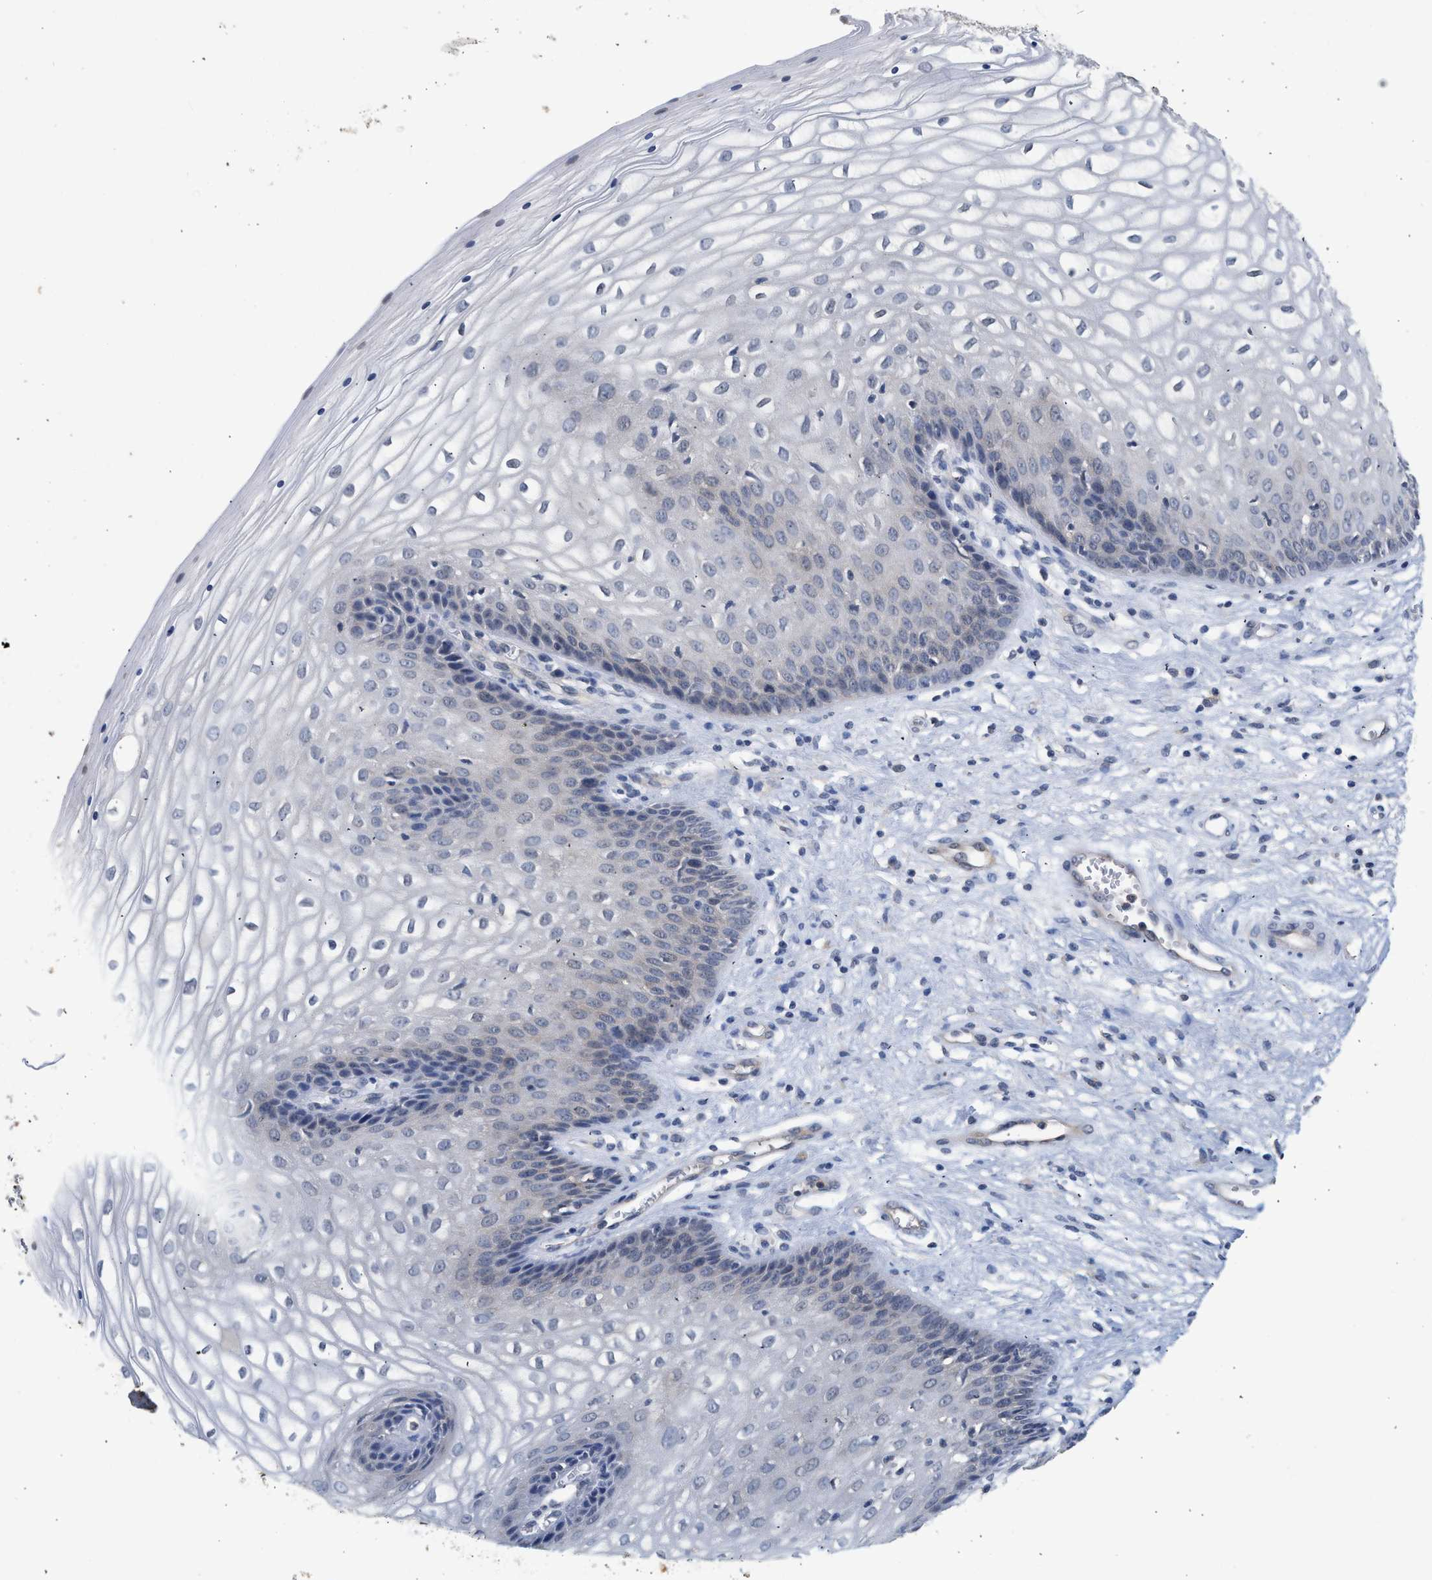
{"staining": {"intensity": "negative", "quantity": "none", "location": "none"}, "tissue": "vagina", "cell_type": "Squamous epithelial cells", "image_type": "normal", "snomed": [{"axis": "morphology", "description": "Normal tissue, NOS"}, {"axis": "topography", "description": "Vagina"}], "caption": "DAB immunohistochemical staining of unremarkable vagina reveals no significant staining in squamous epithelial cells.", "gene": "CSF3R", "patient": {"sex": "female", "age": 34}}